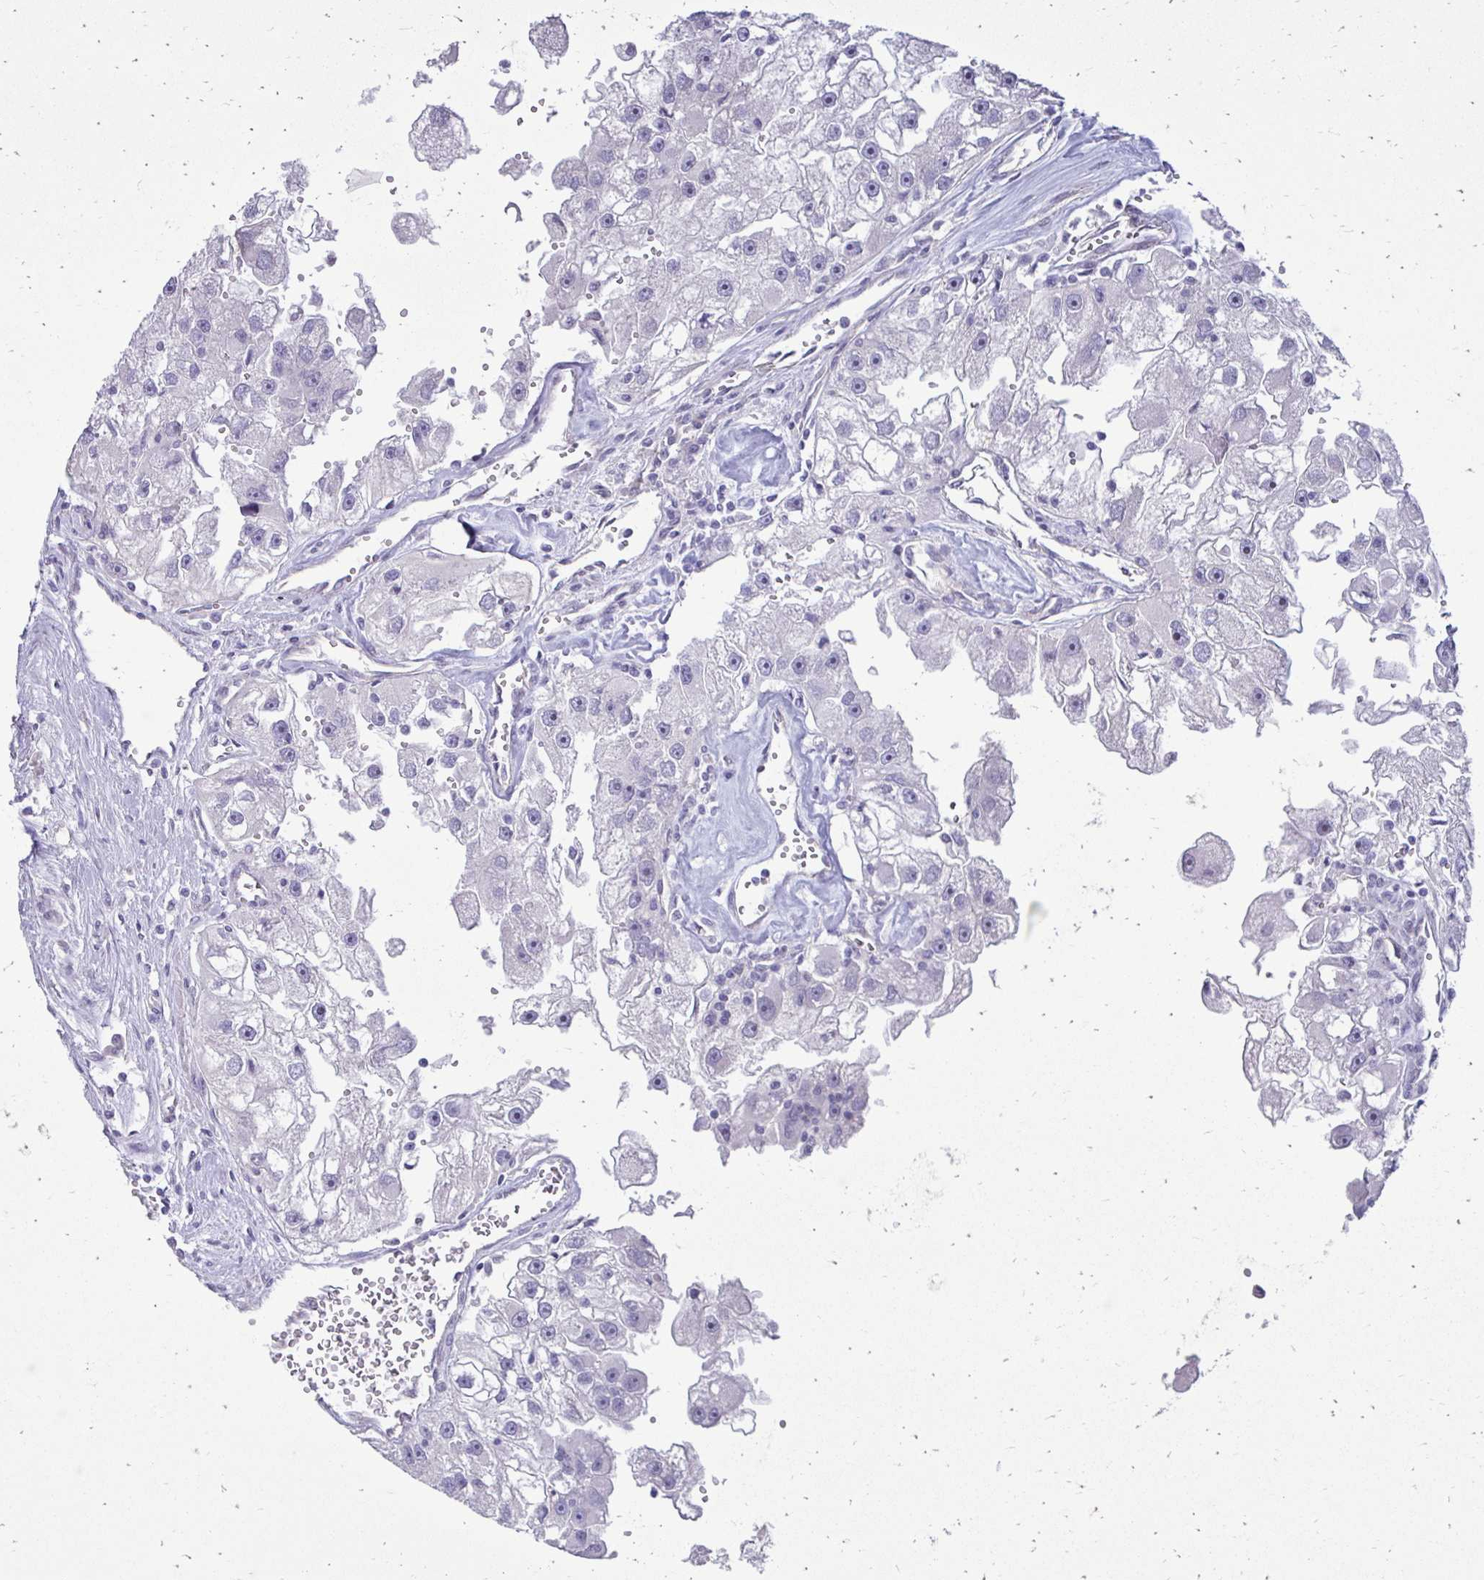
{"staining": {"intensity": "negative", "quantity": "none", "location": "none"}, "tissue": "renal cancer", "cell_type": "Tumor cells", "image_type": "cancer", "snomed": [{"axis": "morphology", "description": "Adenocarcinoma, NOS"}, {"axis": "topography", "description": "Kidney"}], "caption": "An immunohistochemistry image of renal adenocarcinoma is shown. There is no staining in tumor cells of renal adenocarcinoma.", "gene": "GAS2", "patient": {"sex": "male", "age": 63}}